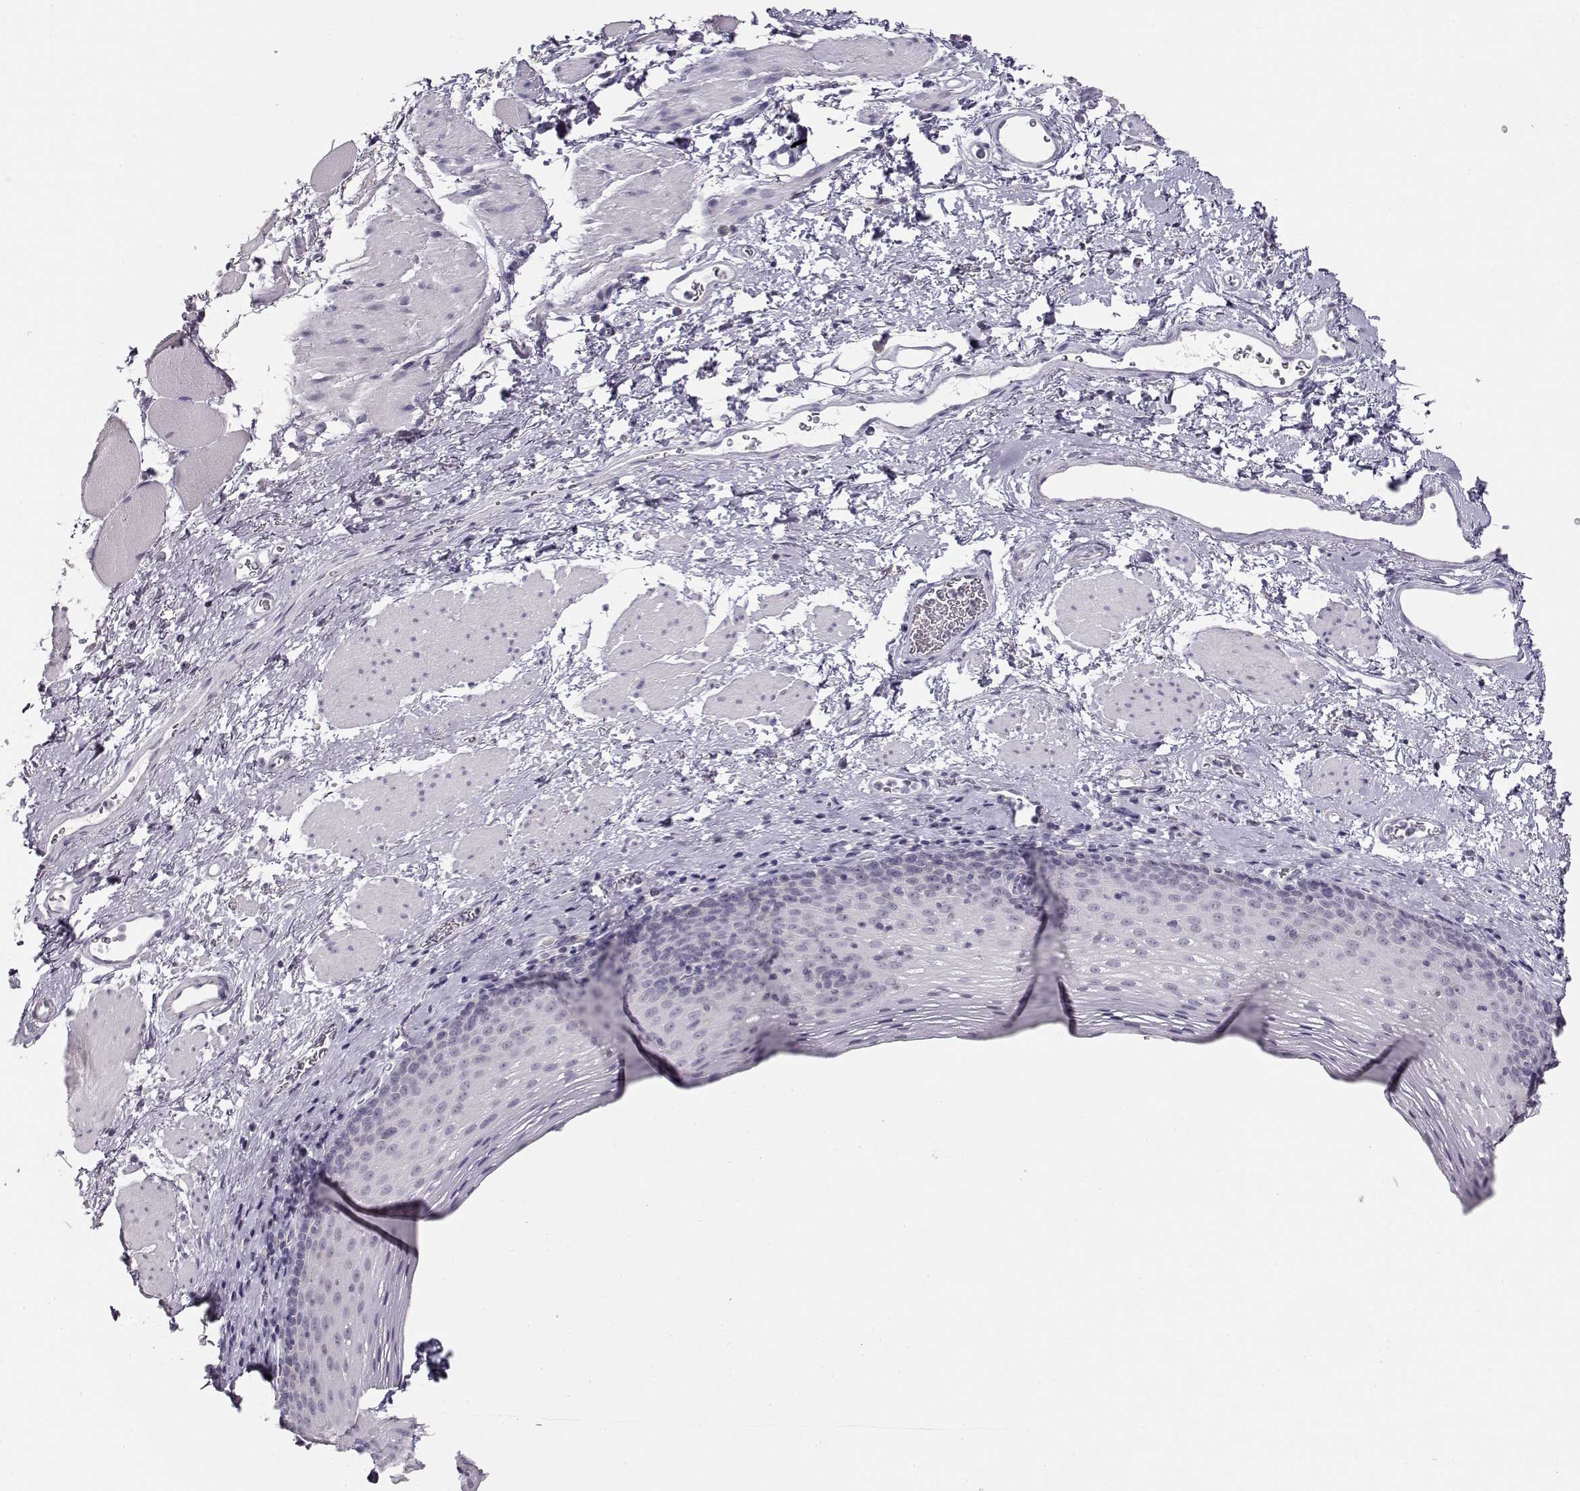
{"staining": {"intensity": "negative", "quantity": "none", "location": "none"}, "tissue": "esophagus", "cell_type": "Squamous epithelial cells", "image_type": "normal", "snomed": [{"axis": "morphology", "description": "Normal tissue, NOS"}, {"axis": "topography", "description": "Esophagus"}], "caption": "This is an immunohistochemistry (IHC) histopathology image of unremarkable human esophagus. There is no expression in squamous epithelial cells.", "gene": "IMPG1", "patient": {"sex": "female", "age": 68}}